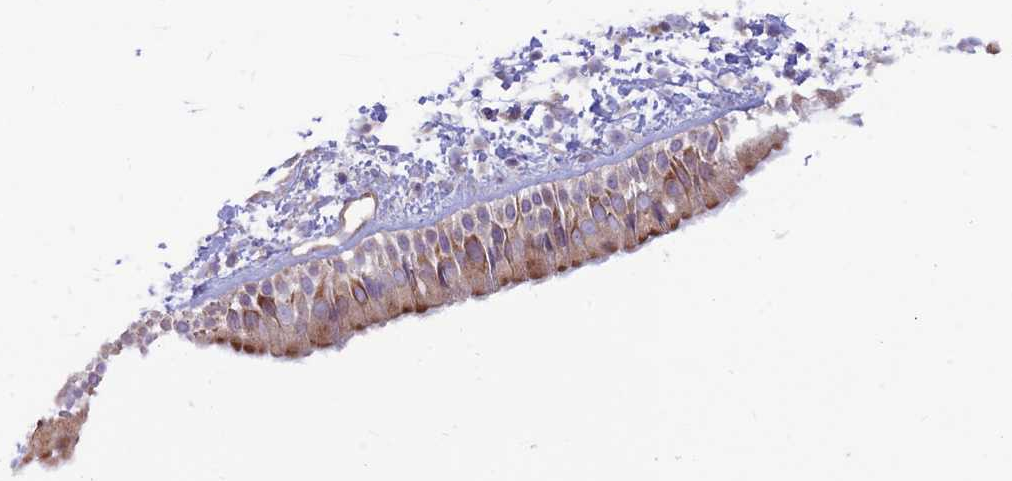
{"staining": {"intensity": "moderate", "quantity": "25%-75%", "location": "cytoplasmic/membranous"}, "tissue": "nasopharynx", "cell_type": "Respiratory epithelial cells", "image_type": "normal", "snomed": [{"axis": "morphology", "description": "Normal tissue, NOS"}, {"axis": "topography", "description": "Nasopharynx"}], "caption": "IHC image of benign human nasopharynx stained for a protein (brown), which displays medium levels of moderate cytoplasmic/membranous staining in approximately 25%-75% of respiratory epithelial cells.", "gene": "KCNAB1", "patient": {"sex": "male", "age": 22}}